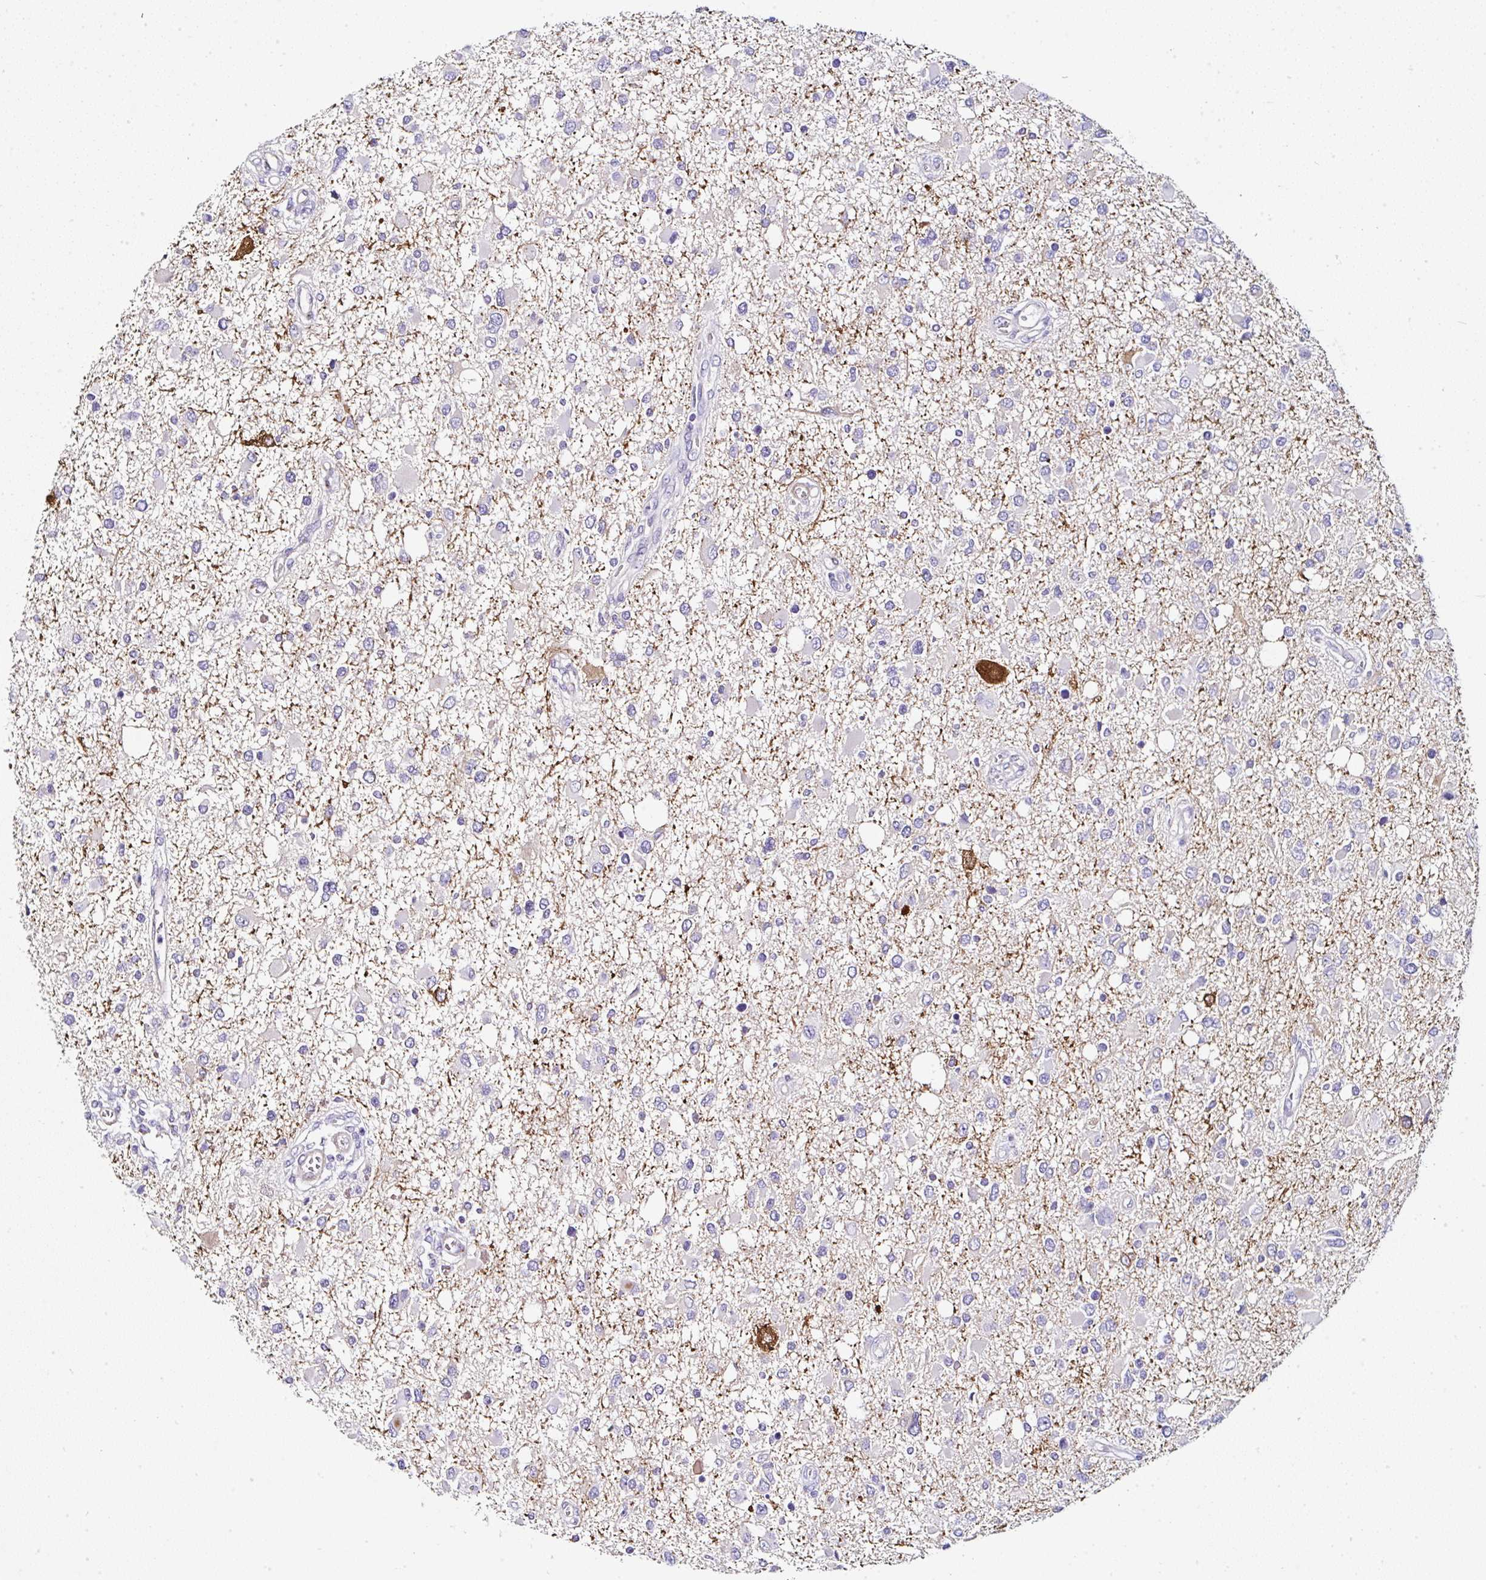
{"staining": {"intensity": "negative", "quantity": "none", "location": "none"}, "tissue": "glioma", "cell_type": "Tumor cells", "image_type": "cancer", "snomed": [{"axis": "morphology", "description": "Glioma, malignant, High grade"}, {"axis": "topography", "description": "Brain"}], "caption": "Glioma was stained to show a protein in brown. There is no significant staining in tumor cells. Brightfield microscopy of immunohistochemistry stained with DAB (brown) and hematoxylin (blue), captured at high magnification.", "gene": "PPFIA4", "patient": {"sex": "male", "age": 53}}